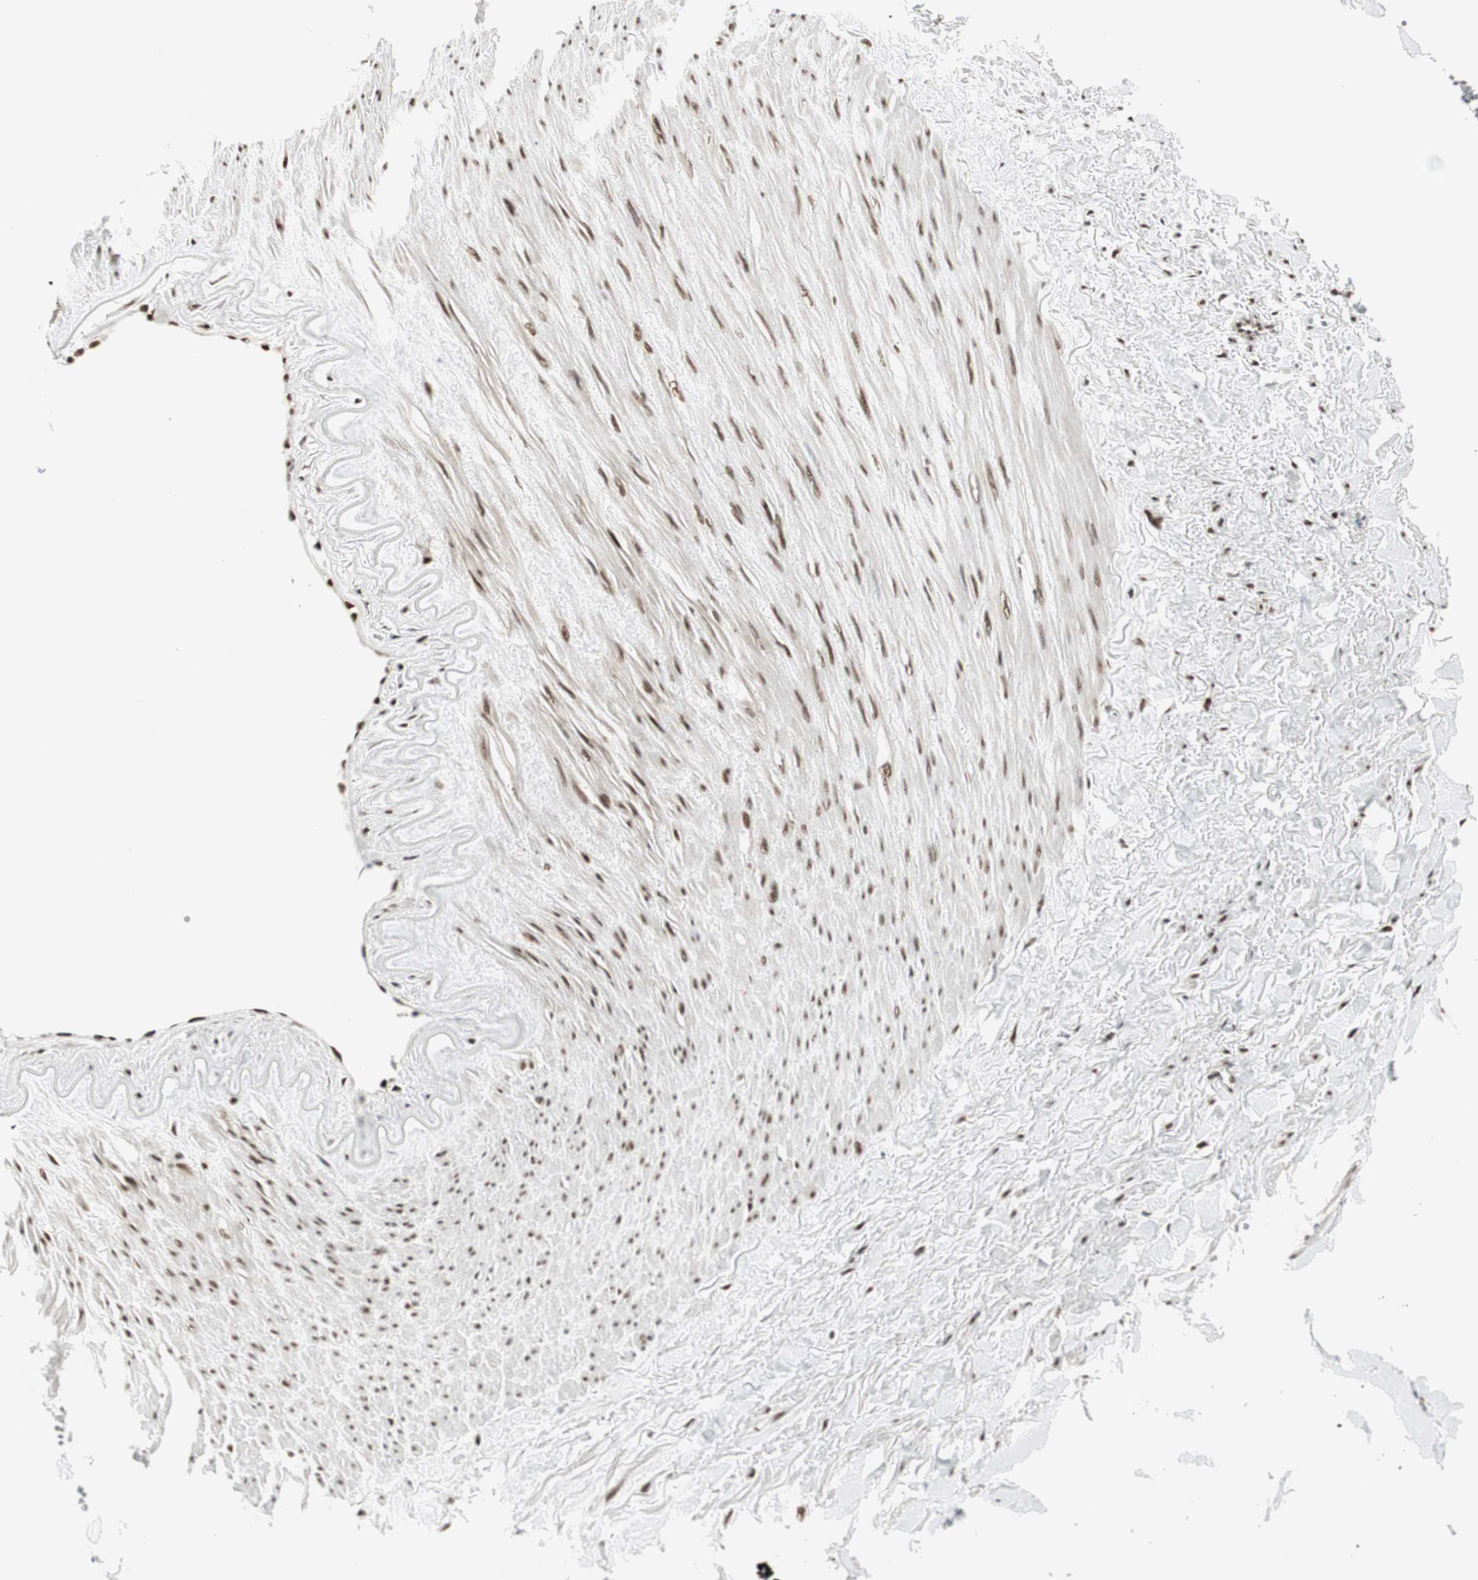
{"staining": {"intensity": "moderate", "quantity": ">75%", "location": "nuclear"}, "tissue": "adipose tissue", "cell_type": "Adipocytes", "image_type": "normal", "snomed": [{"axis": "morphology", "description": "Normal tissue, NOS"}, {"axis": "topography", "description": "Adipose tissue"}, {"axis": "topography", "description": "Peripheral nerve tissue"}], "caption": "A micrograph of adipose tissue stained for a protein demonstrates moderate nuclear brown staining in adipocytes.", "gene": "HEXIM1", "patient": {"sex": "male", "age": 52}}